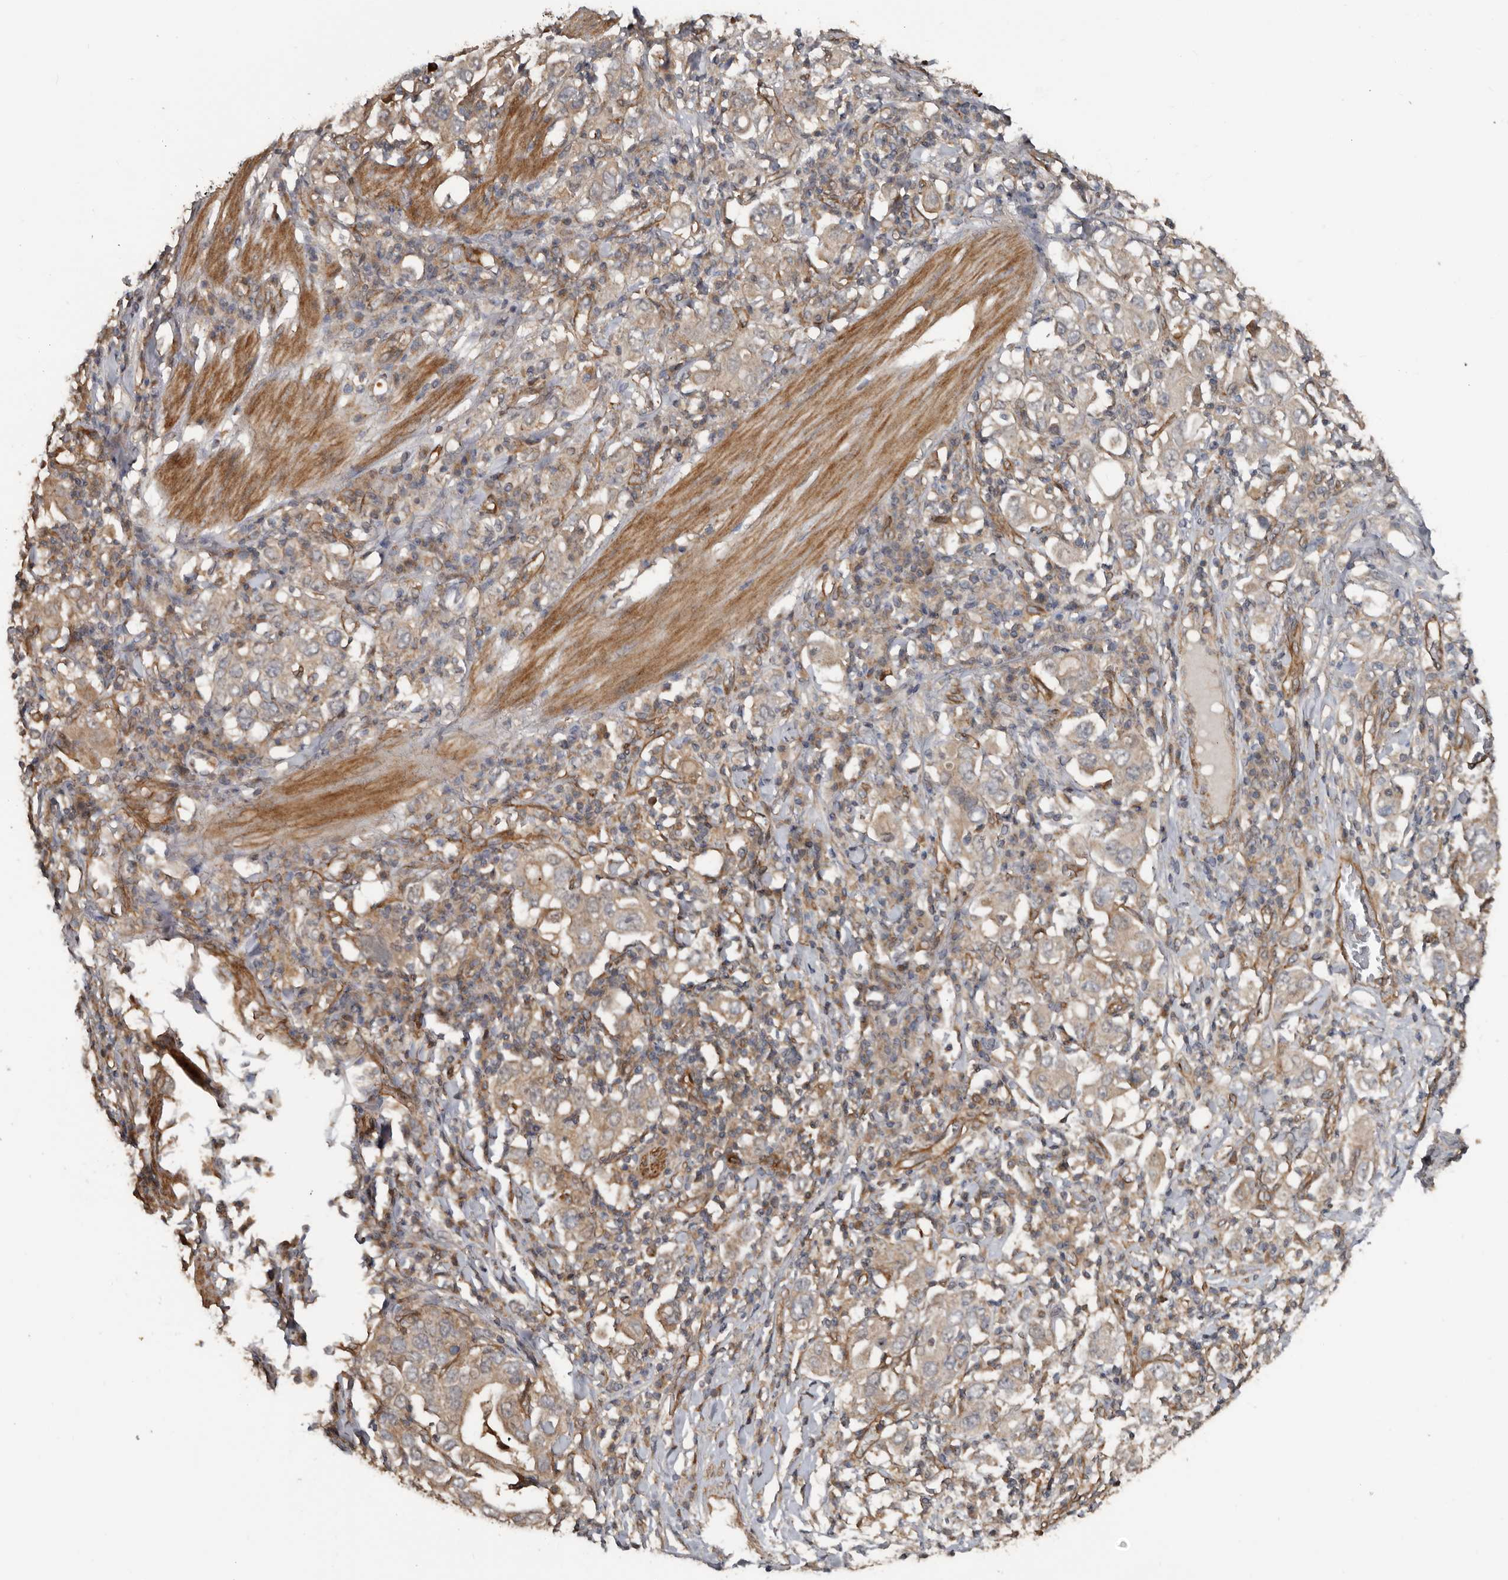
{"staining": {"intensity": "weak", "quantity": ">75%", "location": "cytoplasmic/membranous"}, "tissue": "stomach cancer", "cell_type": "Tumor cells", "image_type": "cancer", "snomed": [{"axis": "morphology", "description": "Adenocarcinoma, NOS"}, {"axis": "topography", "description": "Stomach, upper"}], "caption": "Stomach adenocarcinoma stained with DAB IHC reveals low levels of weak cytoplasmic/membranous expression in about >75% of tumor cells. (brown staining indicates protein expression, while blue staining denotes nuclei).", "gene": "EXOC3L1", "patient": {"sex": "male", "age": 62}}